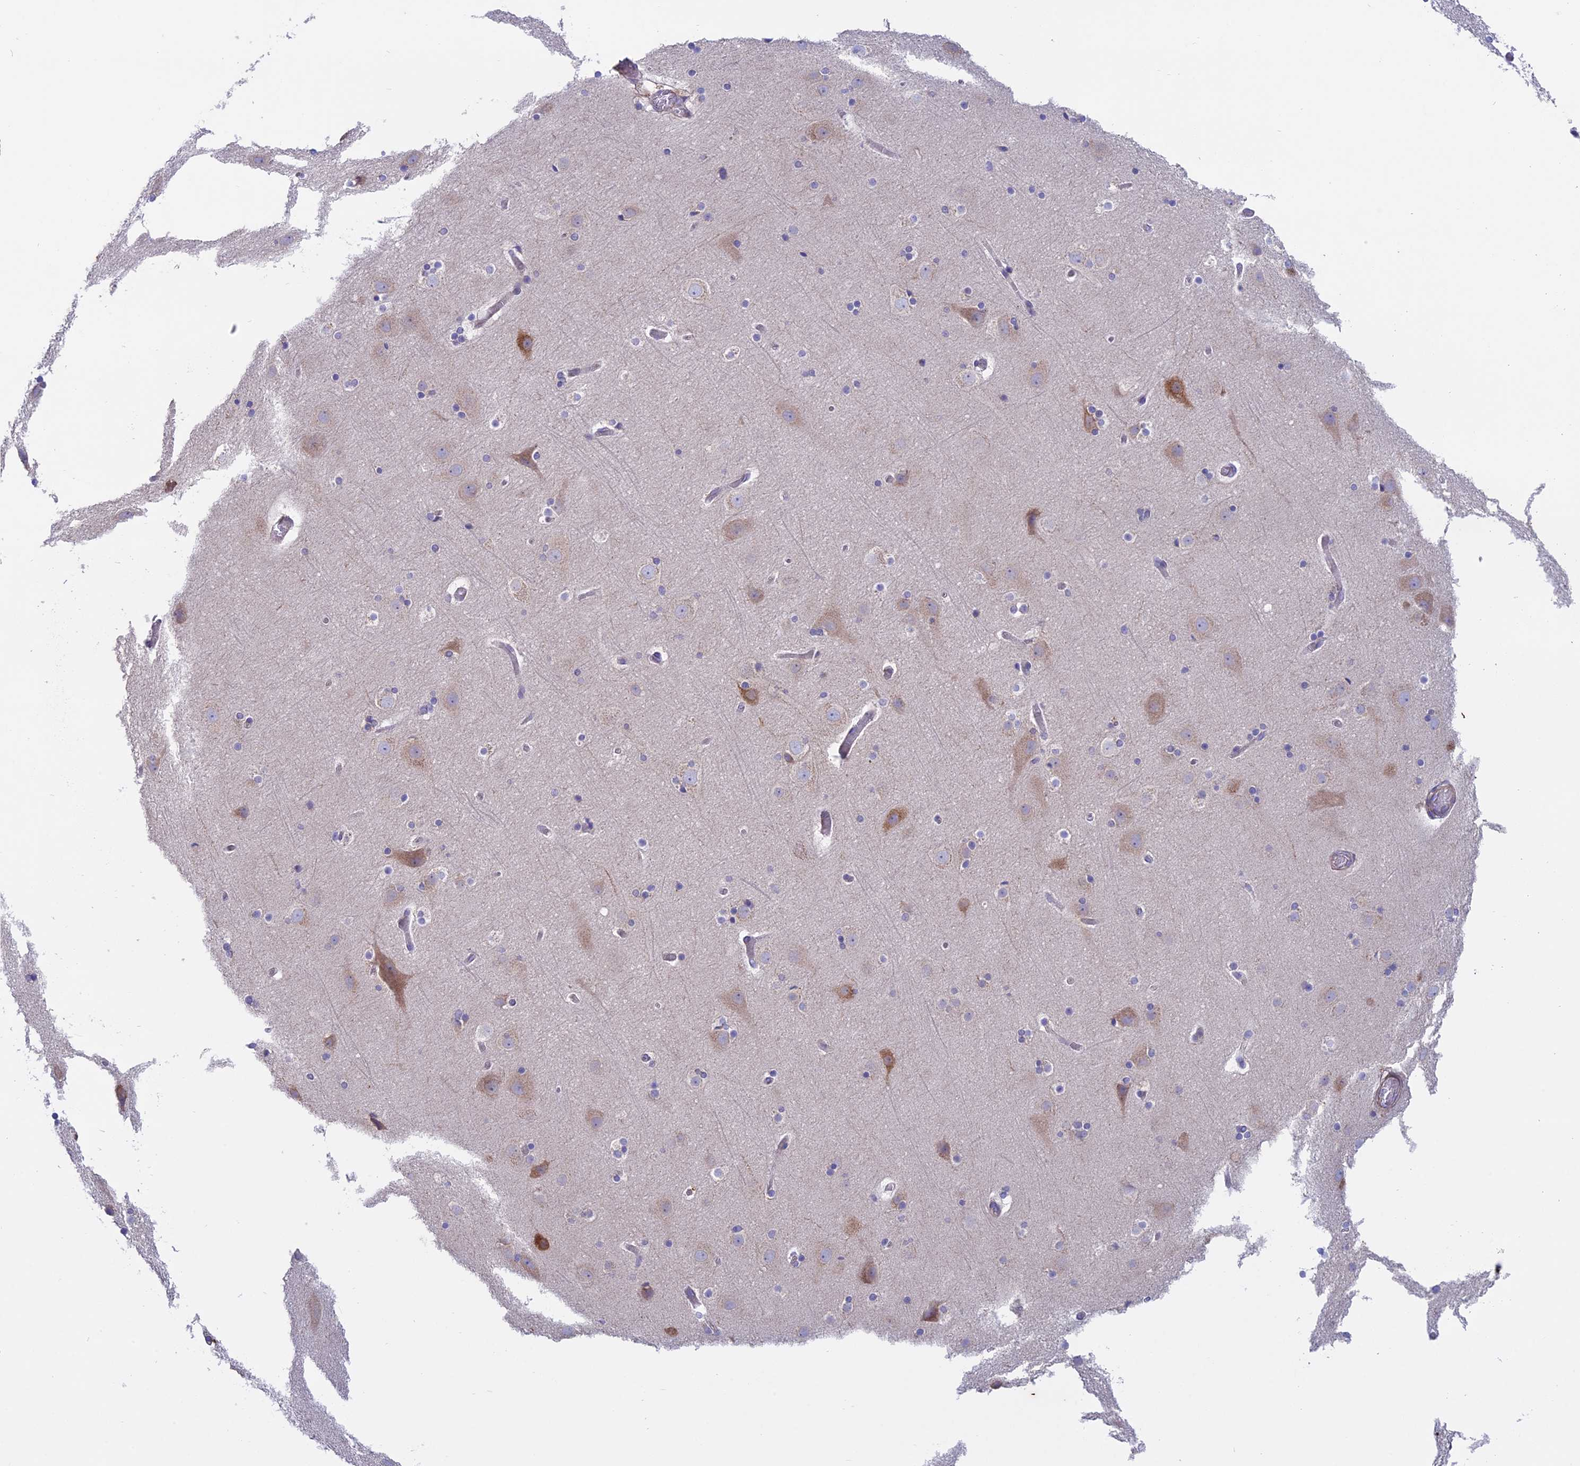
{"staining": {"intensity": "weak", "quantity": ">75%", "location": "cytoplasmic/membranous"}, "tissue": "cerebral cortex", "cell_type": "Endothelial cells", "image_type": "normal", "snomed": [{"axis": "morphology", "description": "Normal tissue, NOS"}, {"axis": "topography", "description": "Cerebral cortex"}], "caption": "Immunohistochemical staining of benign human cerebral cortex displays weak cytoplasmic/membranous protein expression in approximately >75% of endothelial cells.", "gene": "MYO5B", "patient": {"sex": "male", "age": 57}}